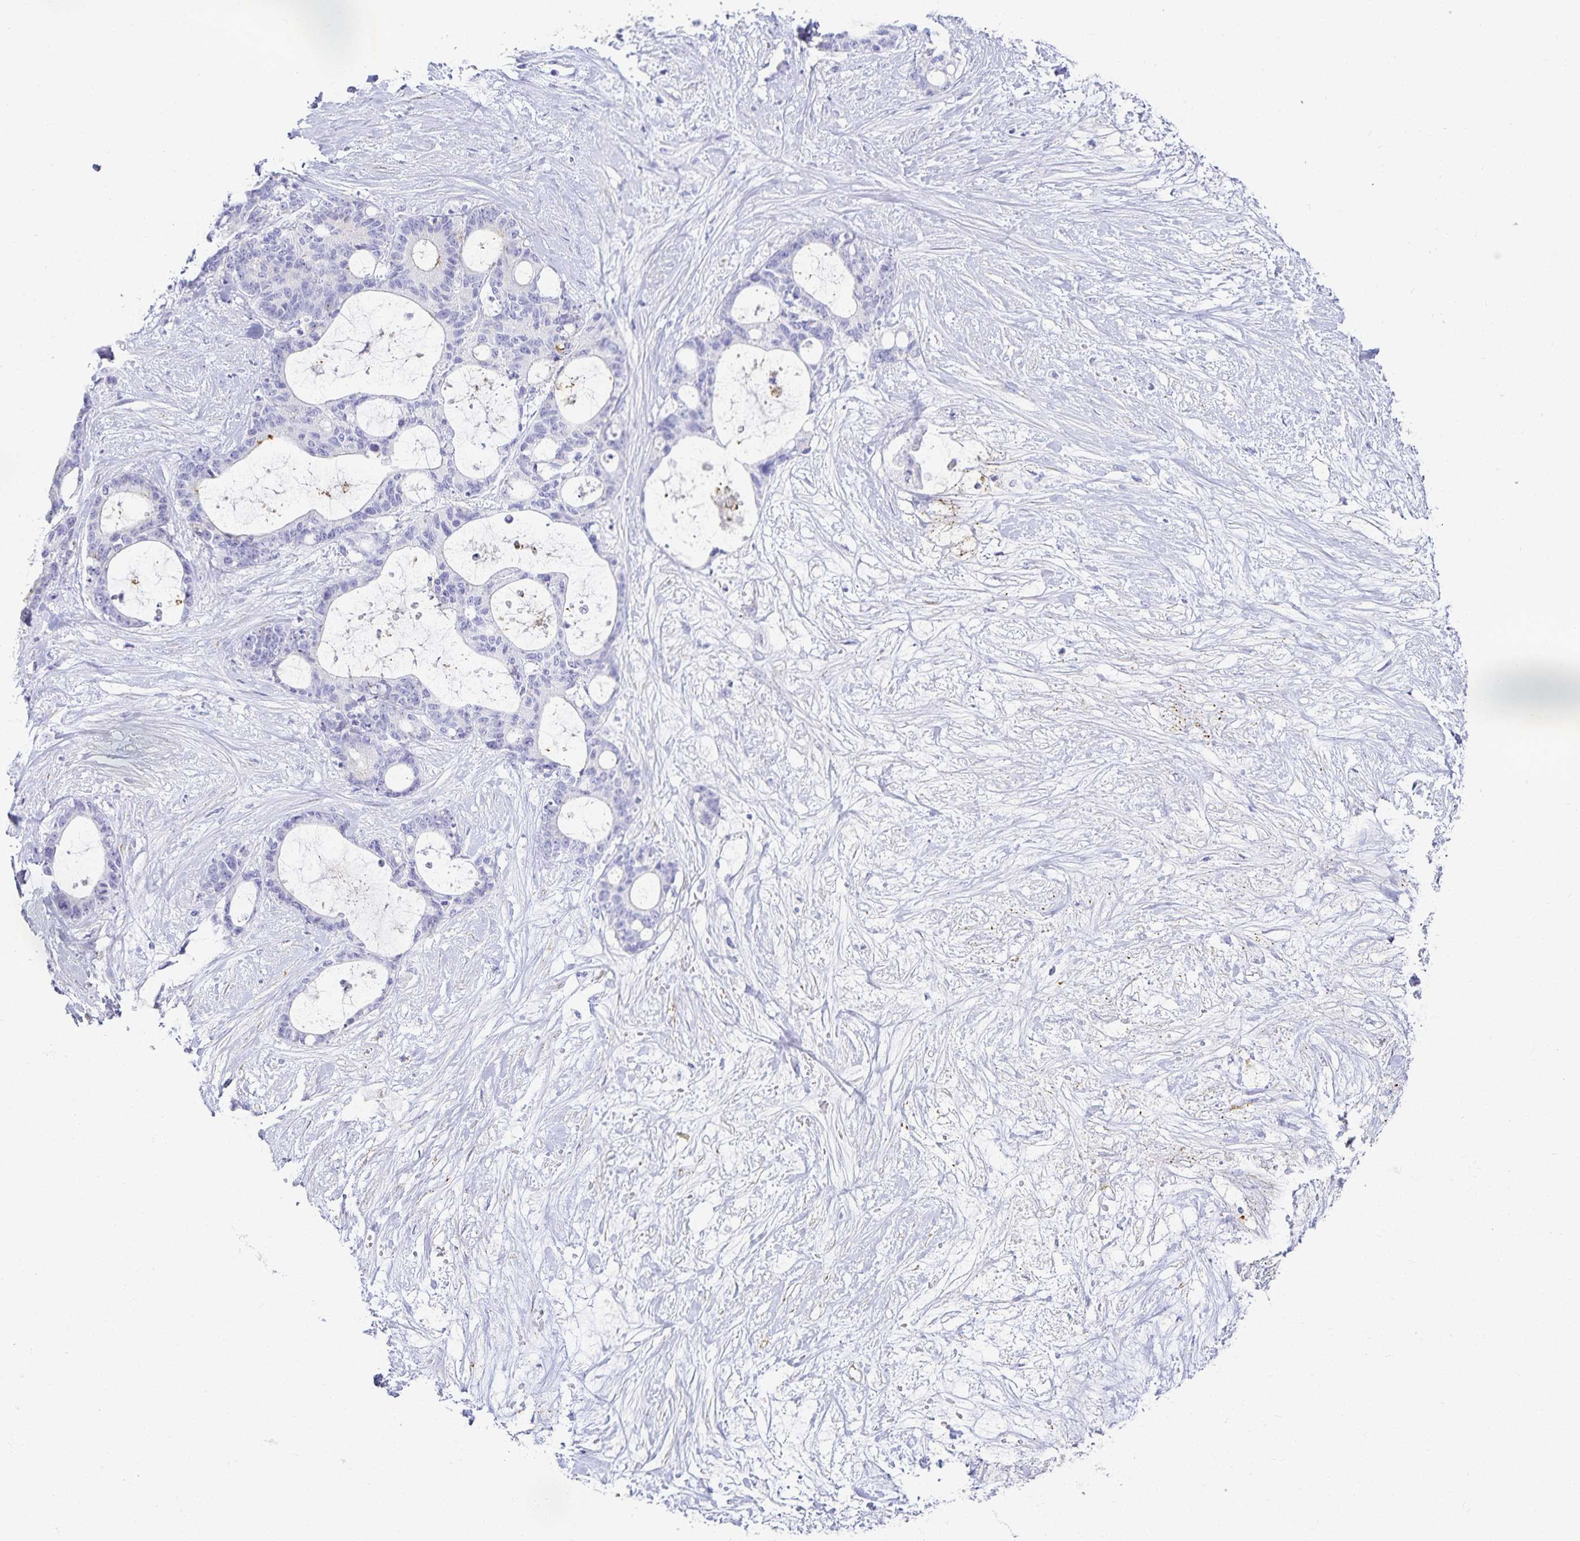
{"staining": {"intensity": "negative", "quantity": "none", "location": "none"}, "tissue": "liver cancer", "cell_type": "Tumor cells", "image_type": "cancer", "snomed": [{"axis": "morphology", "description": "Normal tissue, NOS"}, {"axis": "morphology", "description": "Cholangiocarcinoma"}, {"axis": "topography", "description": "Liver"}, {"axis": "topography", "description": "Peripheral nerve tissue"}], "caption": "DAB immunohistochemical staining of human liver cancer shows no significant staining in tumor cells.", "gene": "GP2", "patient": {"sex": "female", "age": 73}}